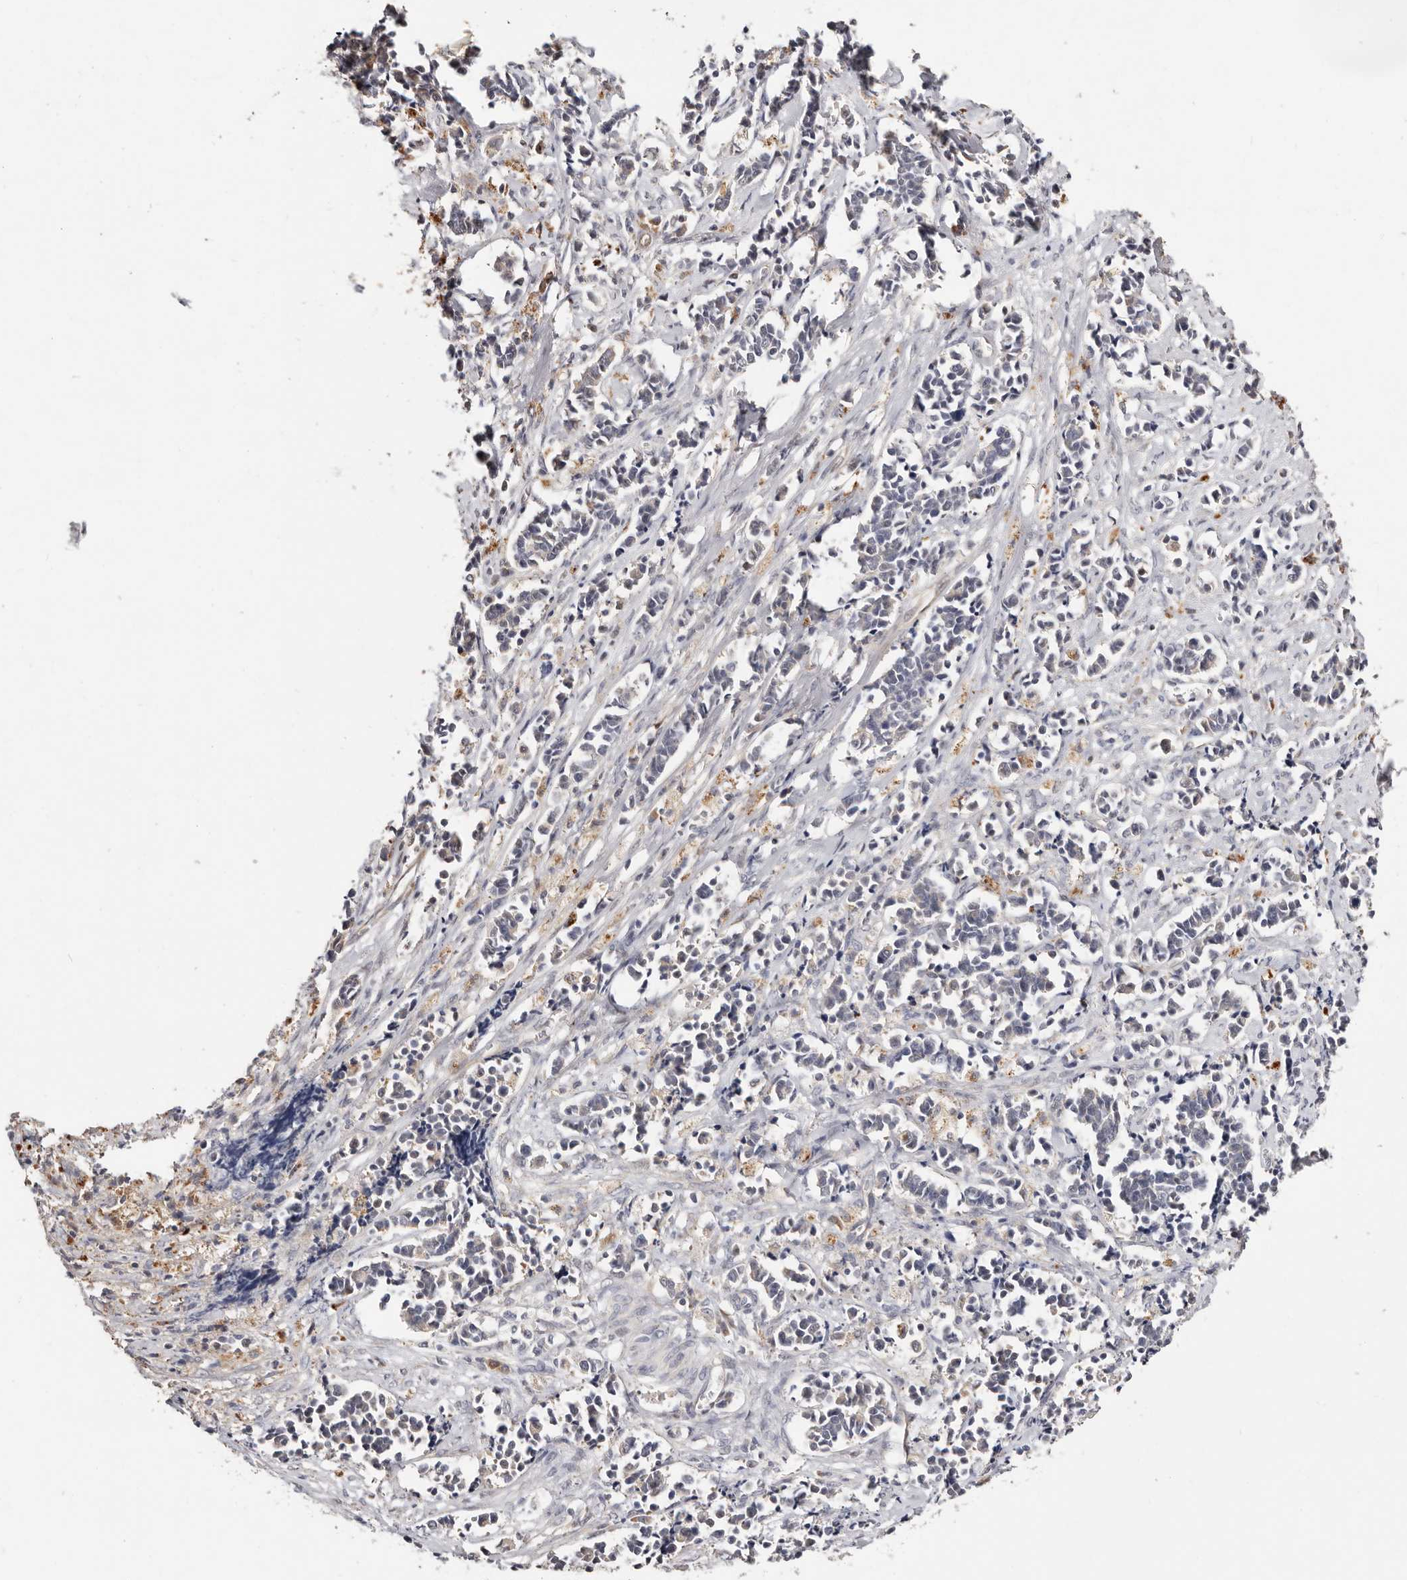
{"staining": {"intensity": "negative", "quantity": "none", "location": "none"}, "tissue": "cervical cancer", "cell_type": "Tumor cells", "image_type": "cancer", "snomed": [{"axis": "morphology", "description": "Normal tissue, NOS"}, {"axis": "morphology", "description": "Squamous cell carcinoma, NOS"}, {"axis": "topography", "description": "Cervix"}], "caption": "Immunohistochemistry micrograph of neoplastic tissue: human cervical squamous cell carcinoma stained with DAB demonstrates no significant protein positivity in tumor cells.", "gene": "USP33", "patient": {"sex": "female", "age": 35}}